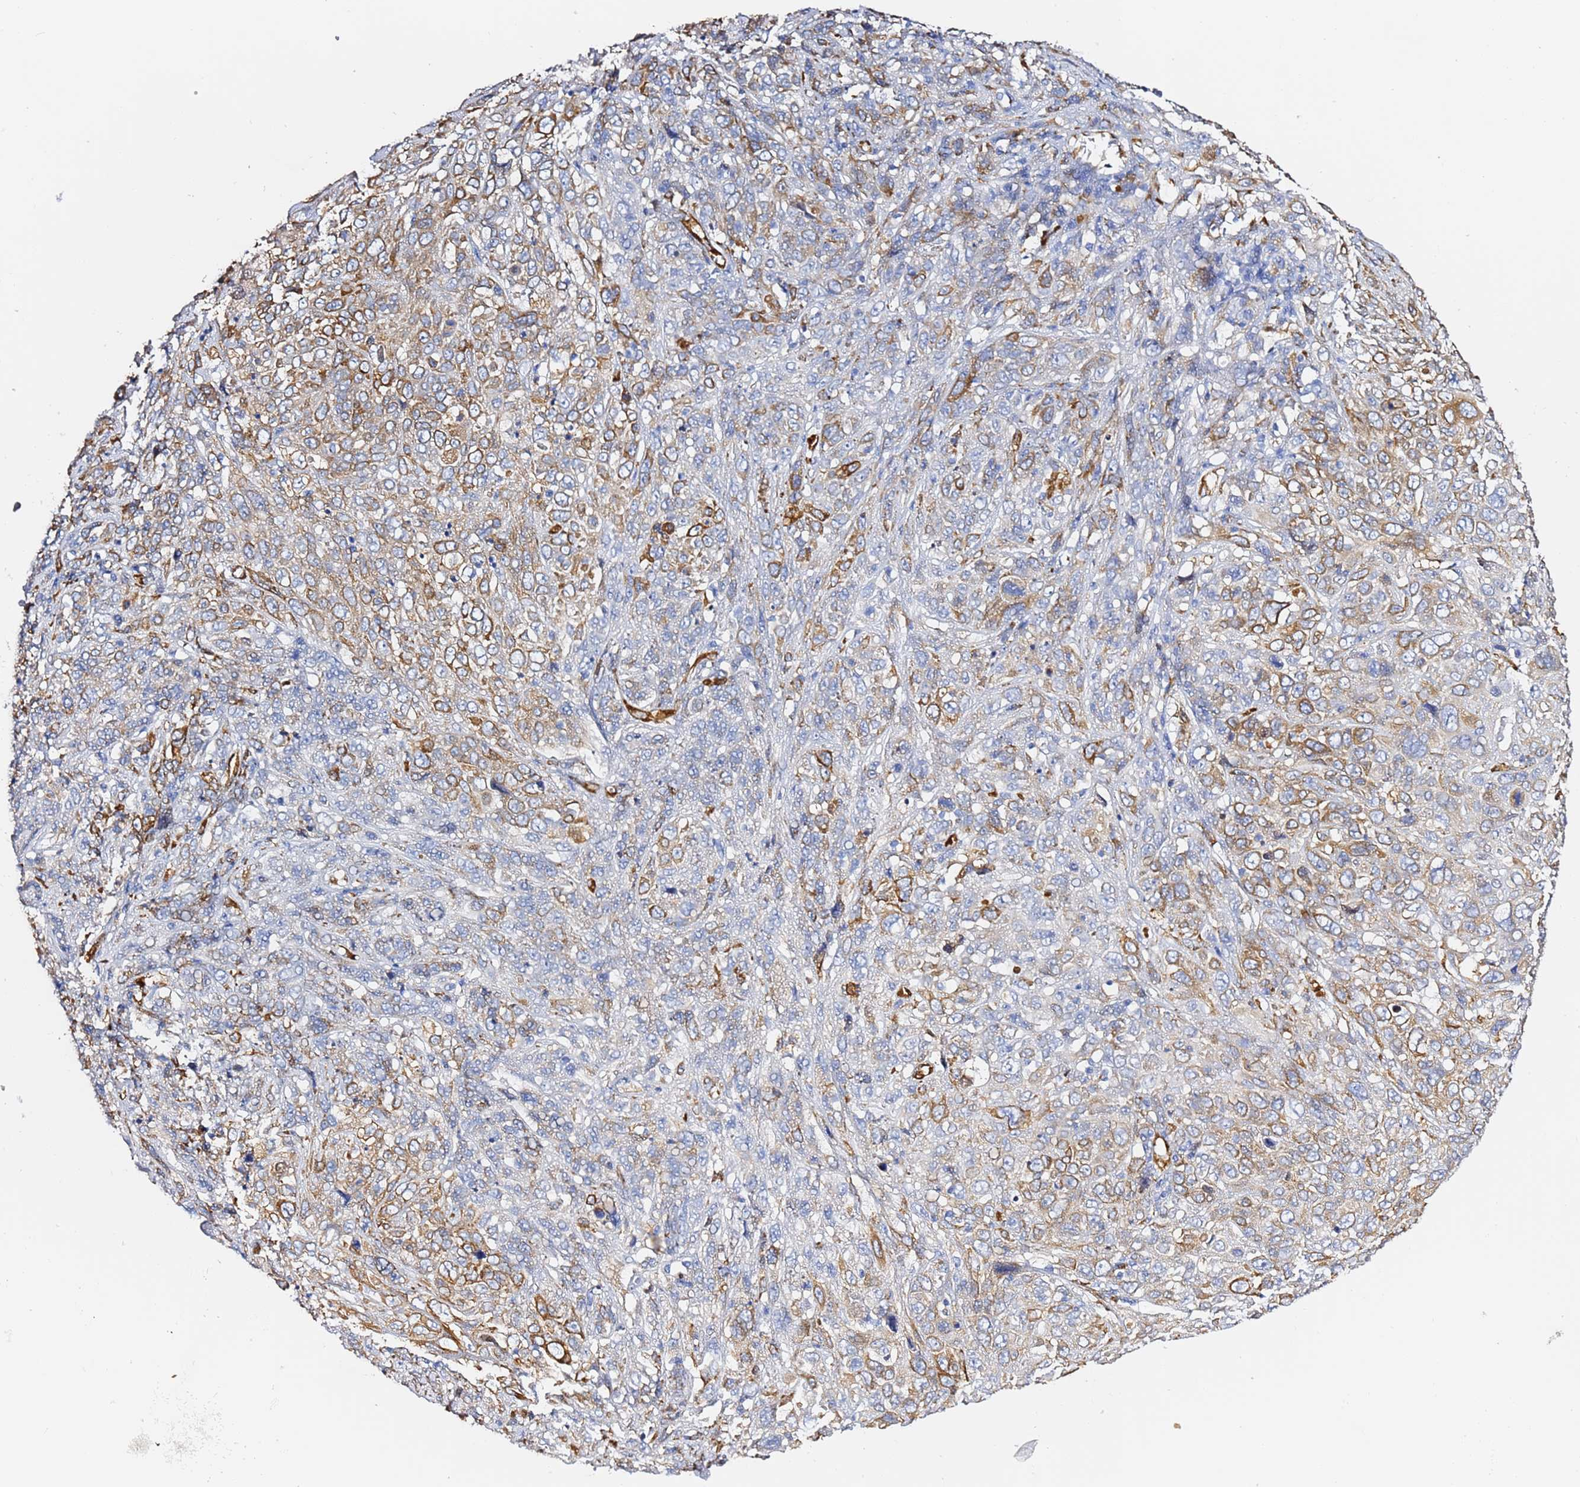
{"staining": {"intensity": "moderate", "quantity": "25%-75%", "location": "cytoplasmic/membranous"}, "tissue": "cervical cancer", "cell_type": "Tumor cells", "image_type": "cancer", "snomed": [{"axis": "morphology", "description": "Squamous cell carcinoma, NOS"}, {"axis": "topography", "description": "Cervix"}], "caption": "IHC (DAB) staining of cervical squamous cell carcinoma demonstrates moderate cytoplasmic/membranous protein staining in about 25%-75% of tumor cells. (brown staining indicates protein expression, while blue staining denotes nuclei).", "gene": "GDAP2", "patient": {"sex": "female", "age": 46}}